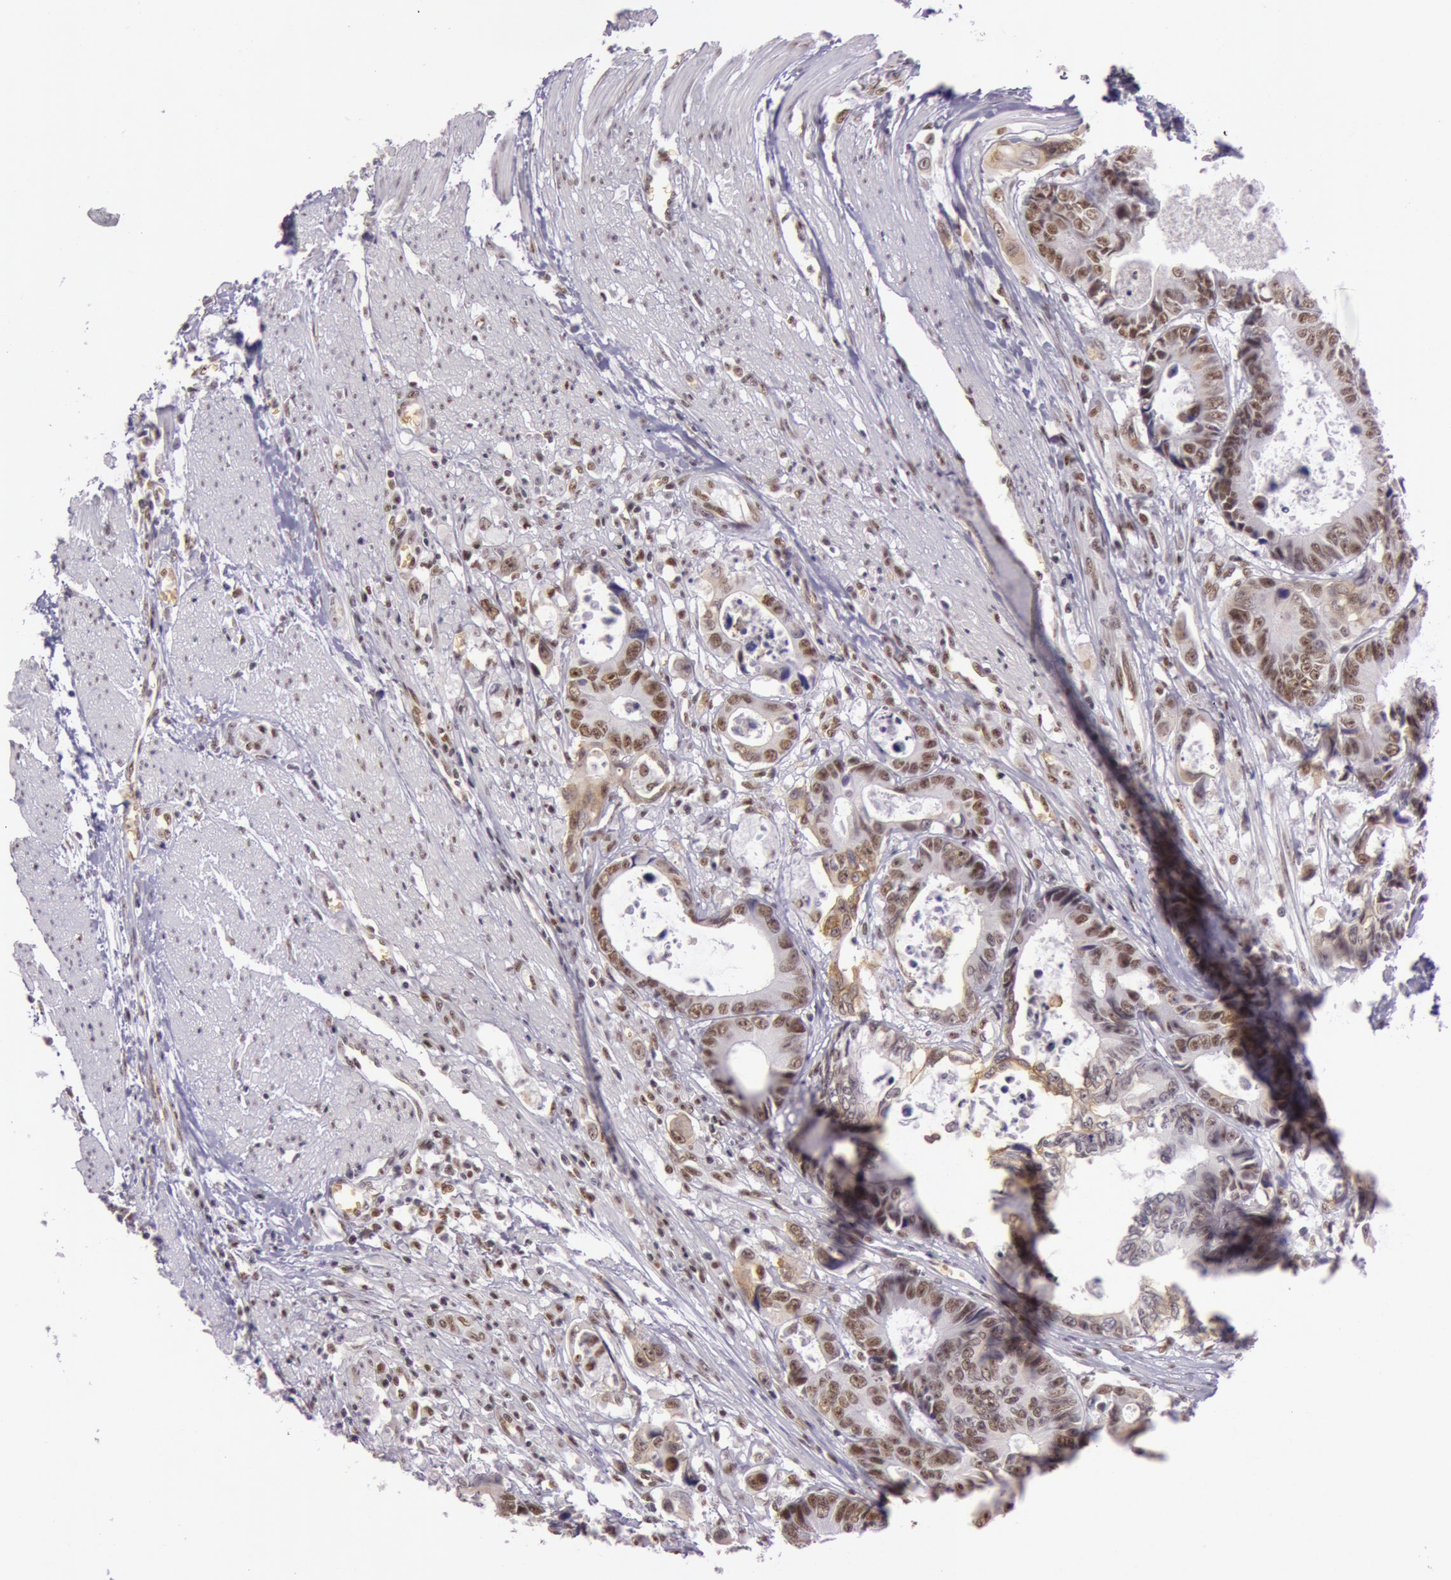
{"staining": {"intensity": "strong", "quantity": ">75%", "location": "nuclear"}, "tissue": "colorectal cancer", "cell_type": "Tumor cells", "image_type": "cancer", "snomed": [{"axis": "morphology", "description": "Adenocarcinoma, NOS"}, {"axis": "topography", "description": "Rectum"}], "caption": "The immunohistochemical stain labels strong nuclear expression in tumor cells of colorectal cancer tissue.", "gene": "NBN", "patient": {"sex": "female", "age": 98}}